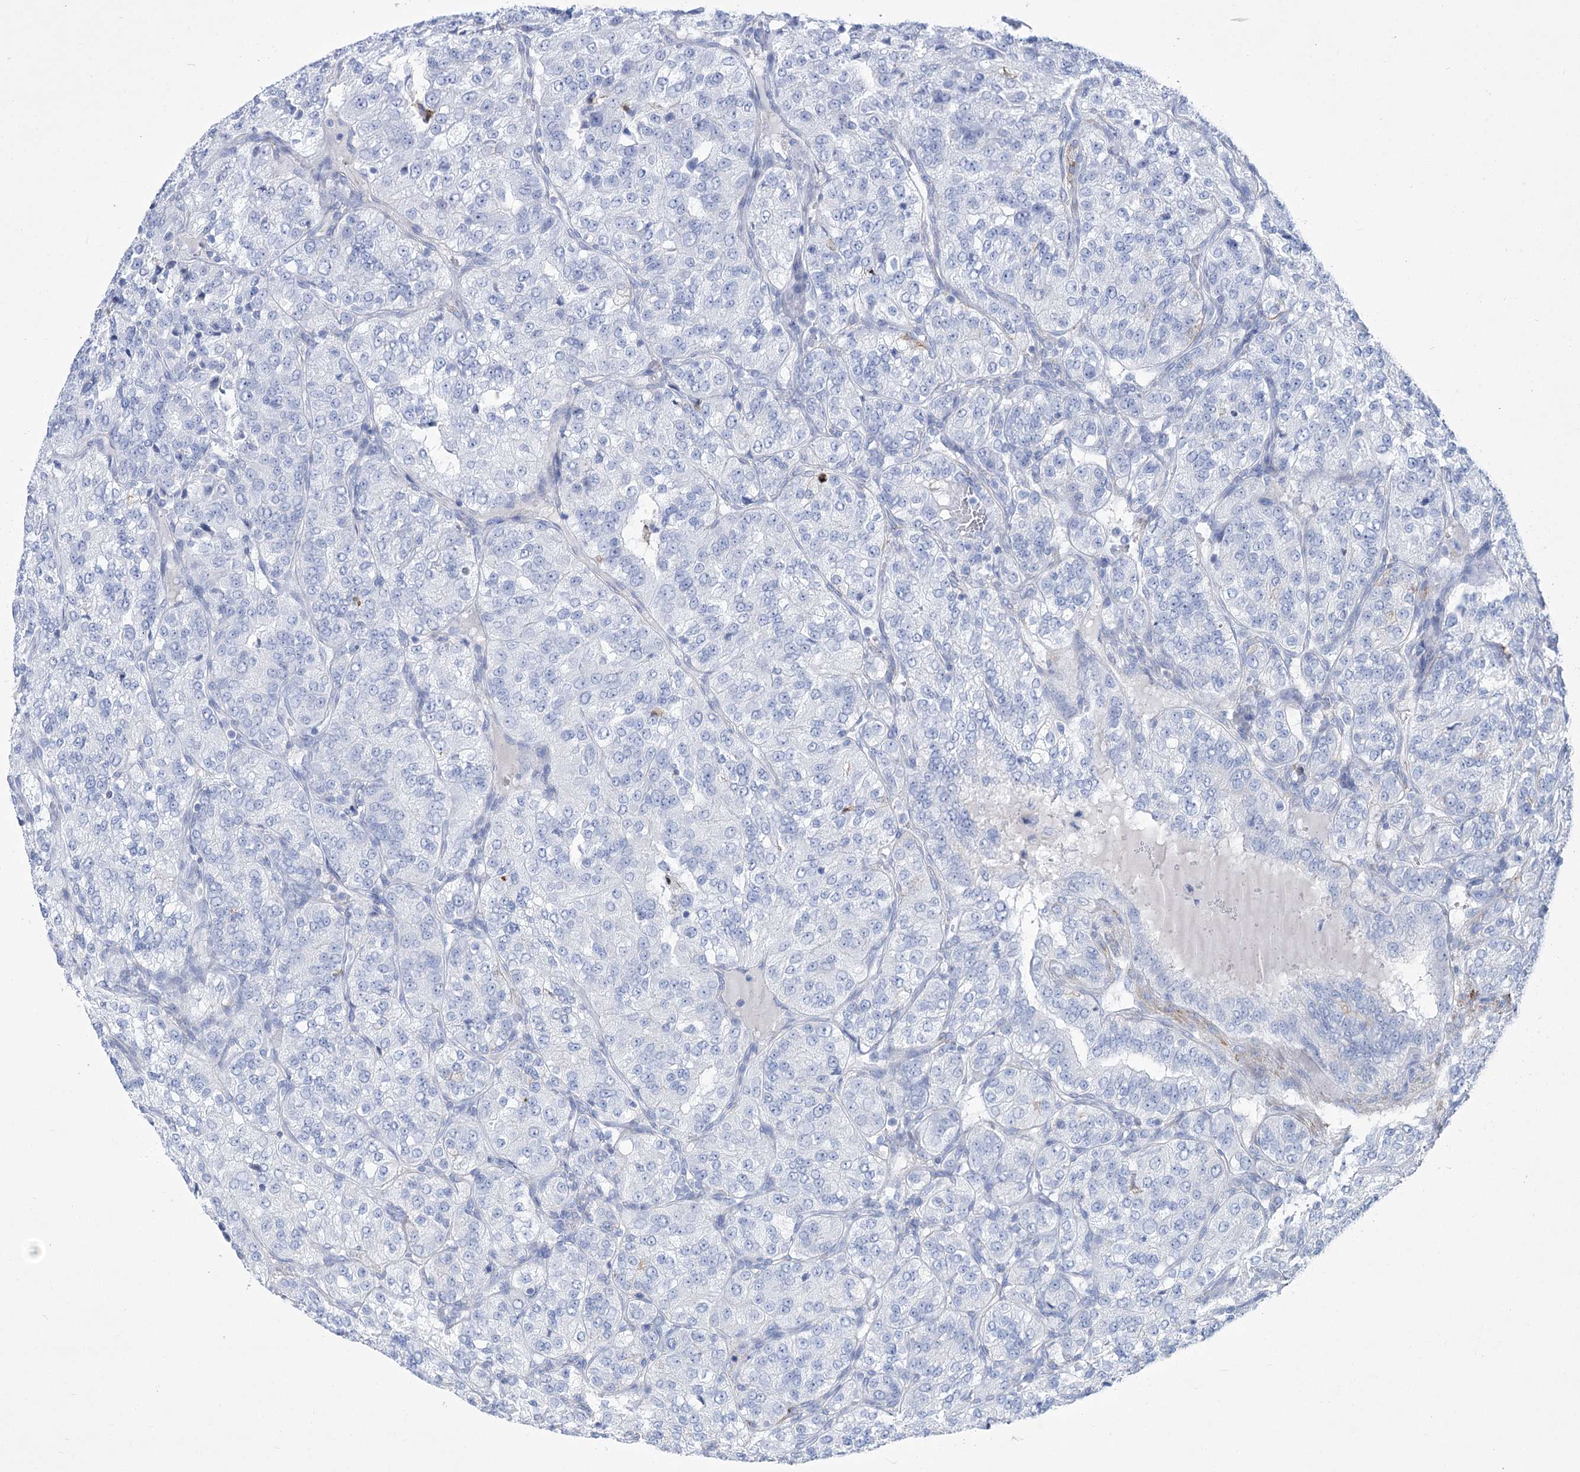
{"staining": {"intensity": "negative", "quantity": "none", "location": "none"}, "tissue": "renal cancer", "cell_type": "Tumor cells", "image_type": "cancer", "snomed": [{"axis": "morphology", "description": "Adenocarcinoma, NOS"}, {"axis": "topography", "description": "Kidney"}], "caption": "Micrograph shows no significant protein staining in tumor cells of renal adenocarcinoma. The staining is performed using DAB (3,3'-diaminobenzidine) brown chromogen with nuclei counter-stained in using hematoxylin.", "gene": "PCDHA1", "patient": {"sex": "female", "age": 63}}